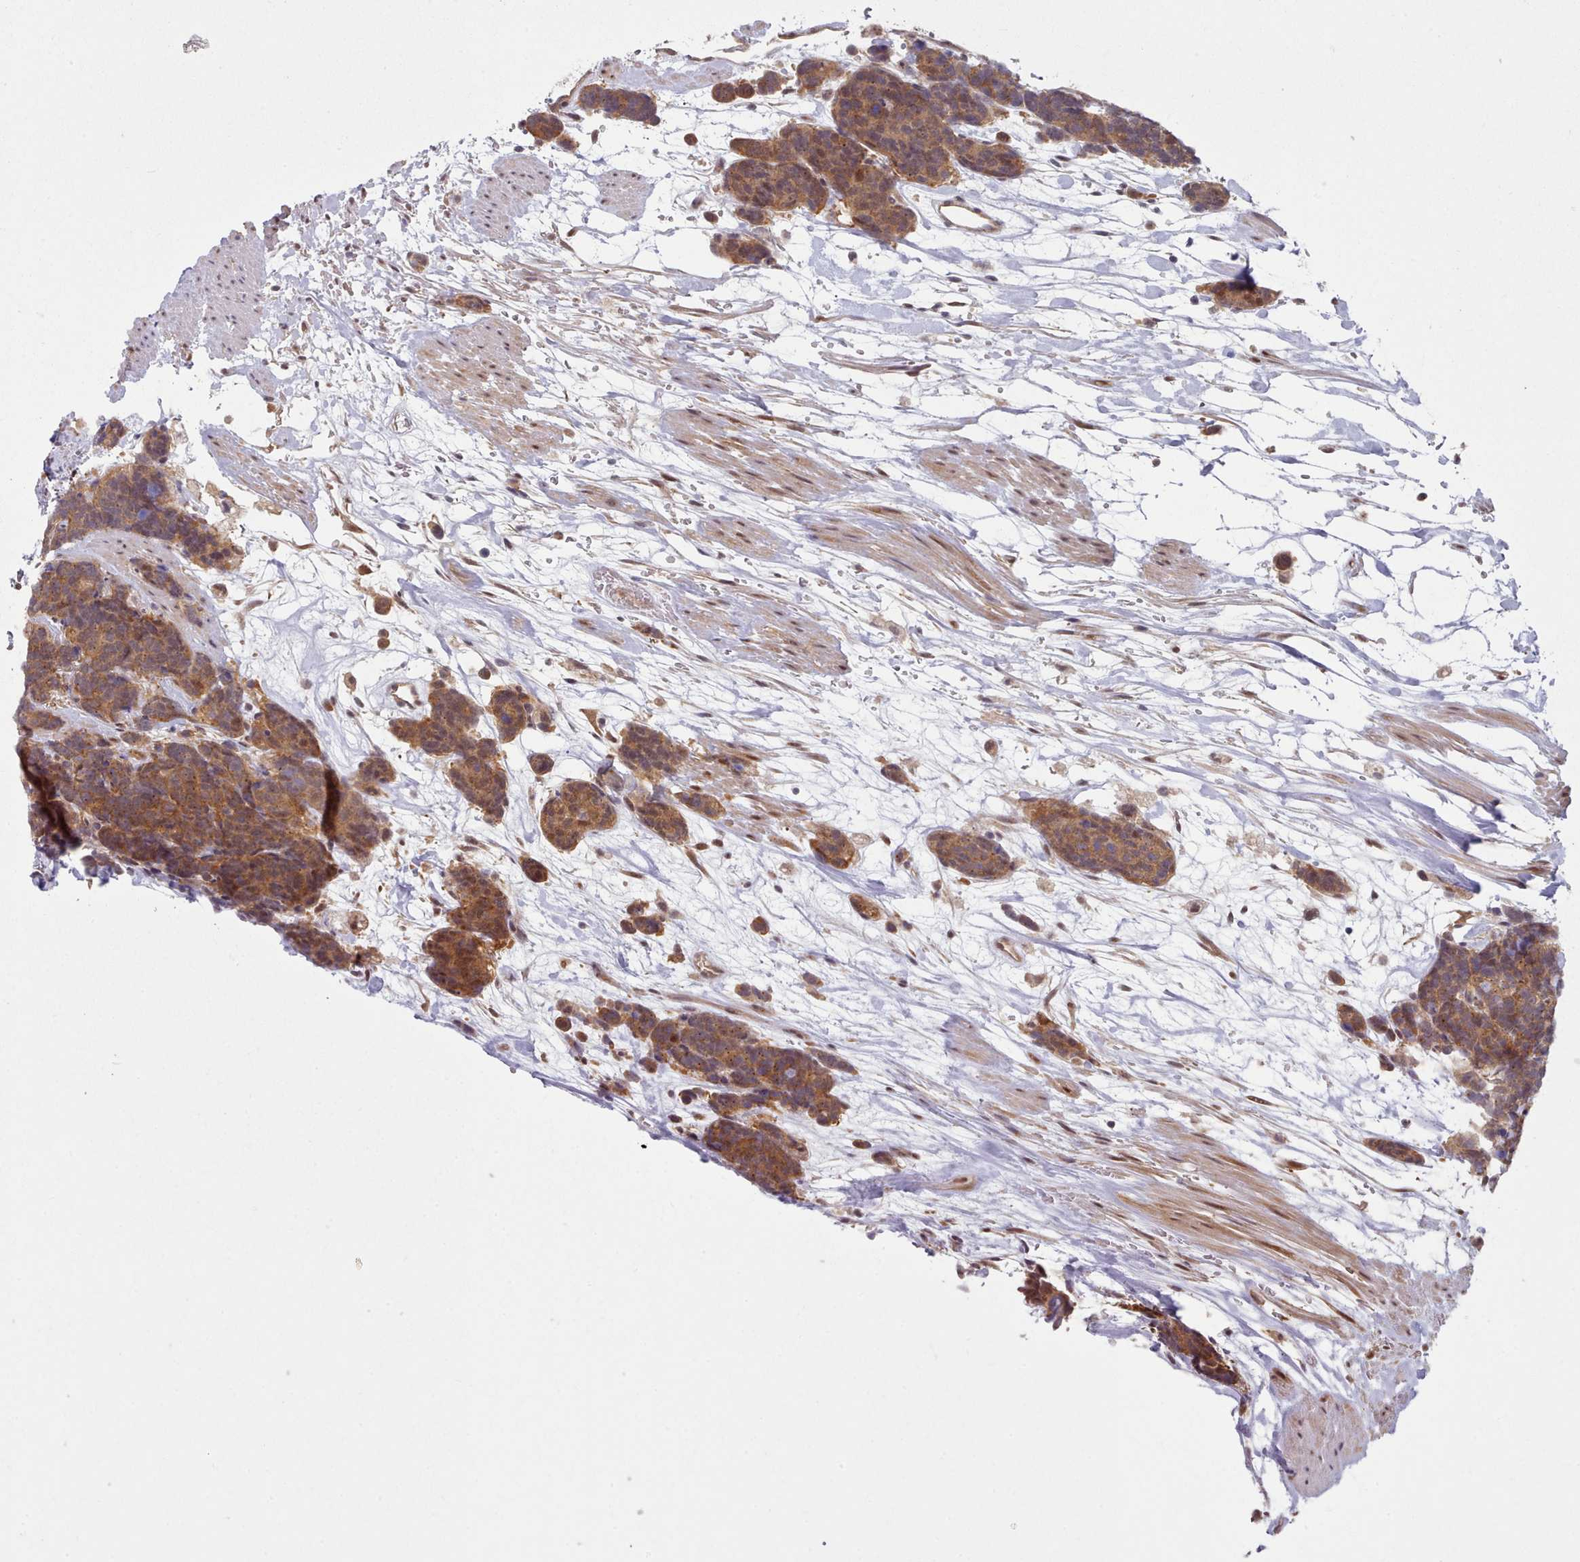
{"staining": {"intensity": "moderate", "quantity": ">75%", "location": "cytoplasmic/membranous,nuclear"}, "tissue": "carcinoid", "cell_type": "Tumor cells", "image_type": "cancer", "snomed": [{"axis": "morphology", "description": "Carcinoma, NOS"}, {"axis": "morphology", "description": "Carcinoid, malignant, NOS"}, {"axis": "topography", "description": "Prostate"}], "caption": "A photomicrograph of carcinoid stained for a protein exhibits moderate cytoplasmic/membranous and nuclear brown staining in tumor cells. Ihc stains the protein in brown and the nuclei are stained blue.", "gene": "CES3", "patient": {"sex": "male", "age": 57}}